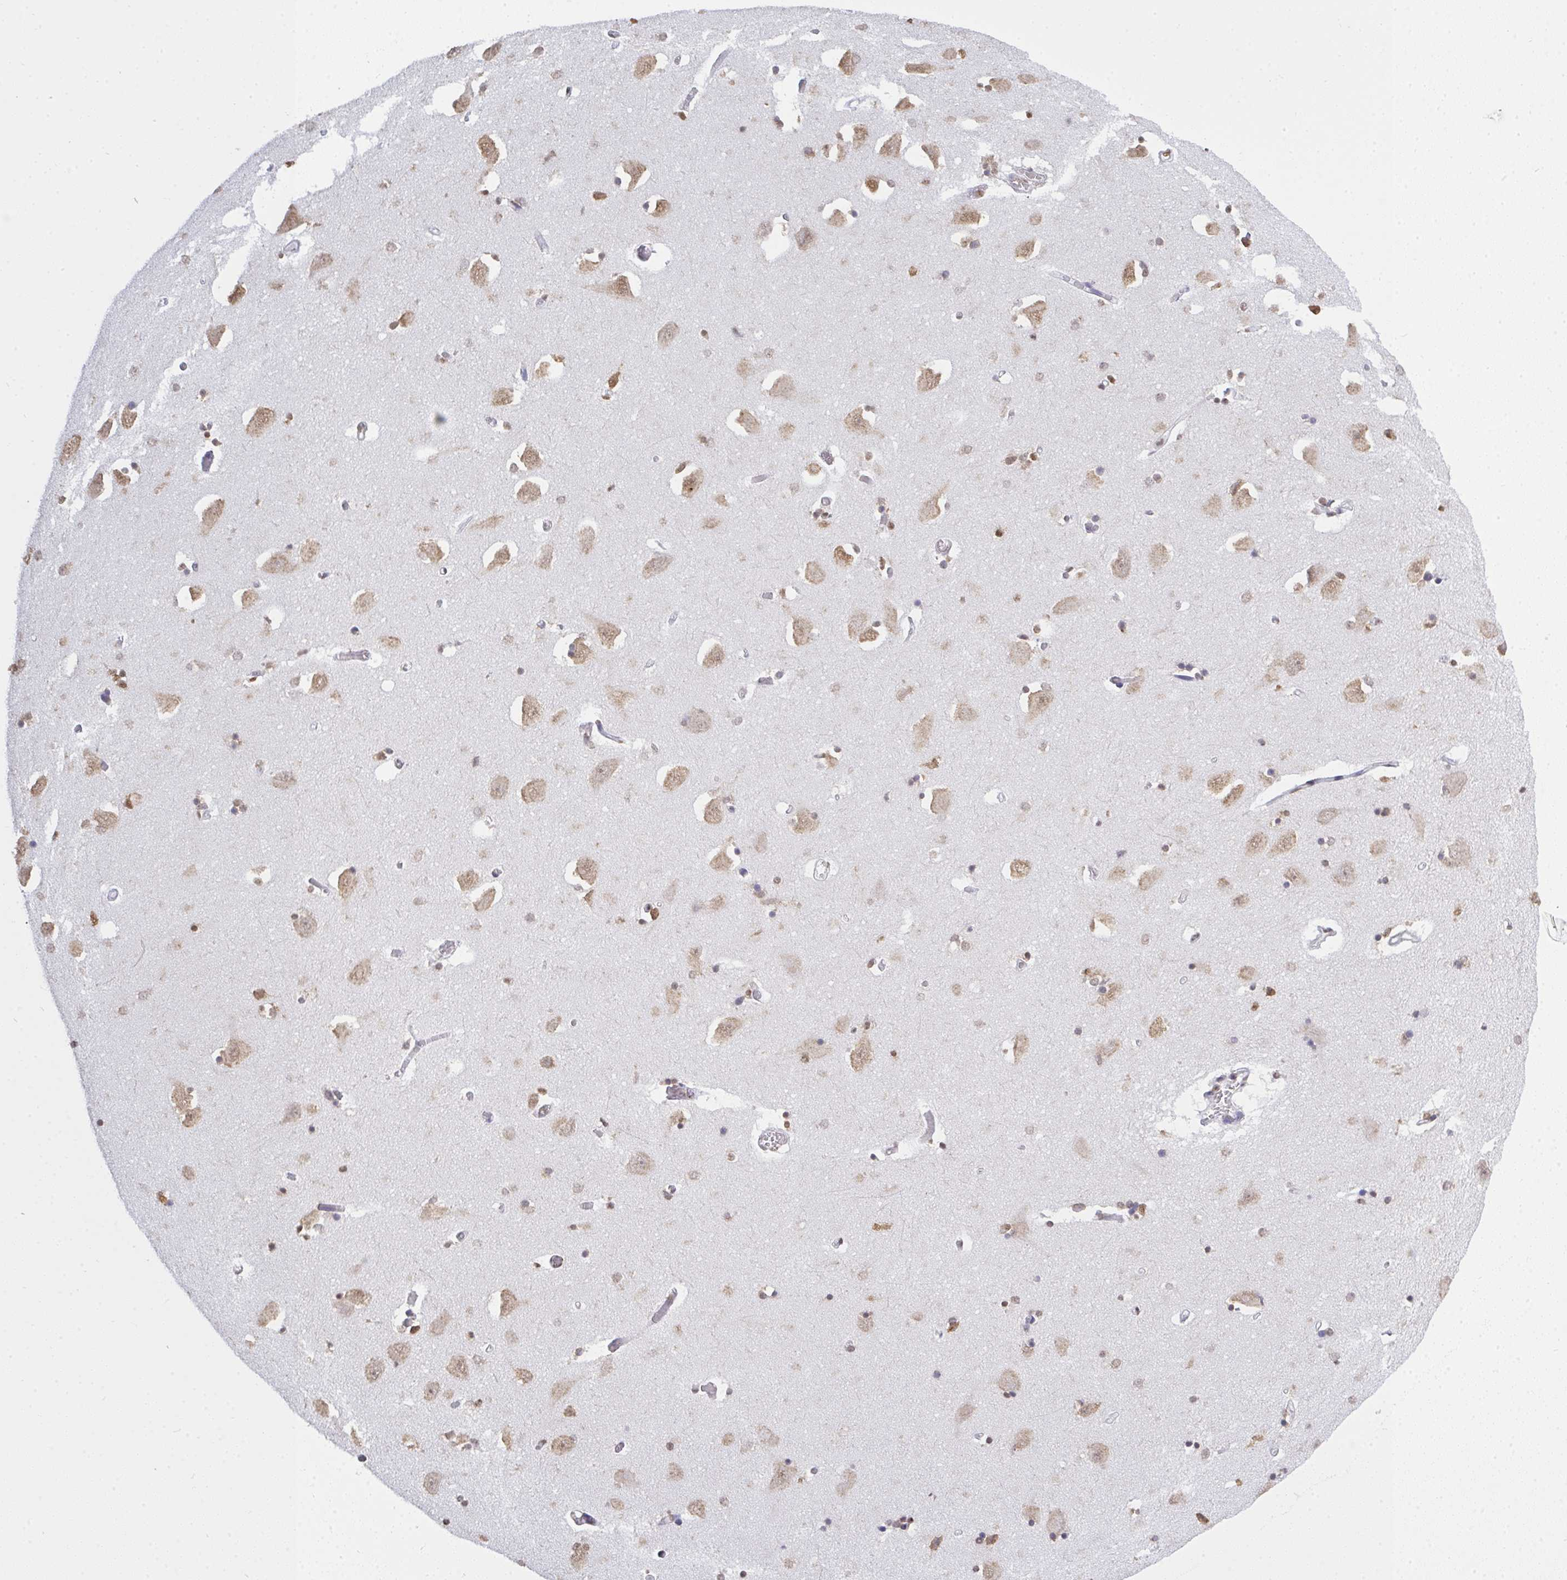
{"staining": {"intensity": "moderate", "quantity": "<25%", "location": "nuclear"}, "tissue": "caudate", "cell_type": "Glial cells", "image_type": "normal", "snomed": [{"axis": "morphology", "description": "Normal tissue, NOS"}, {"axis": "topography", "description": "Lateral ventricle wall"}, {"axis": "topography", "description": "Hippocampus"}], "caption": "Caudate stained for a protein (brown) shows moderate nuclear positive expression in approximately <25% of glial cells.", "gene": "SEMA6B", "patient": {"sex": "female", "age": 63}}